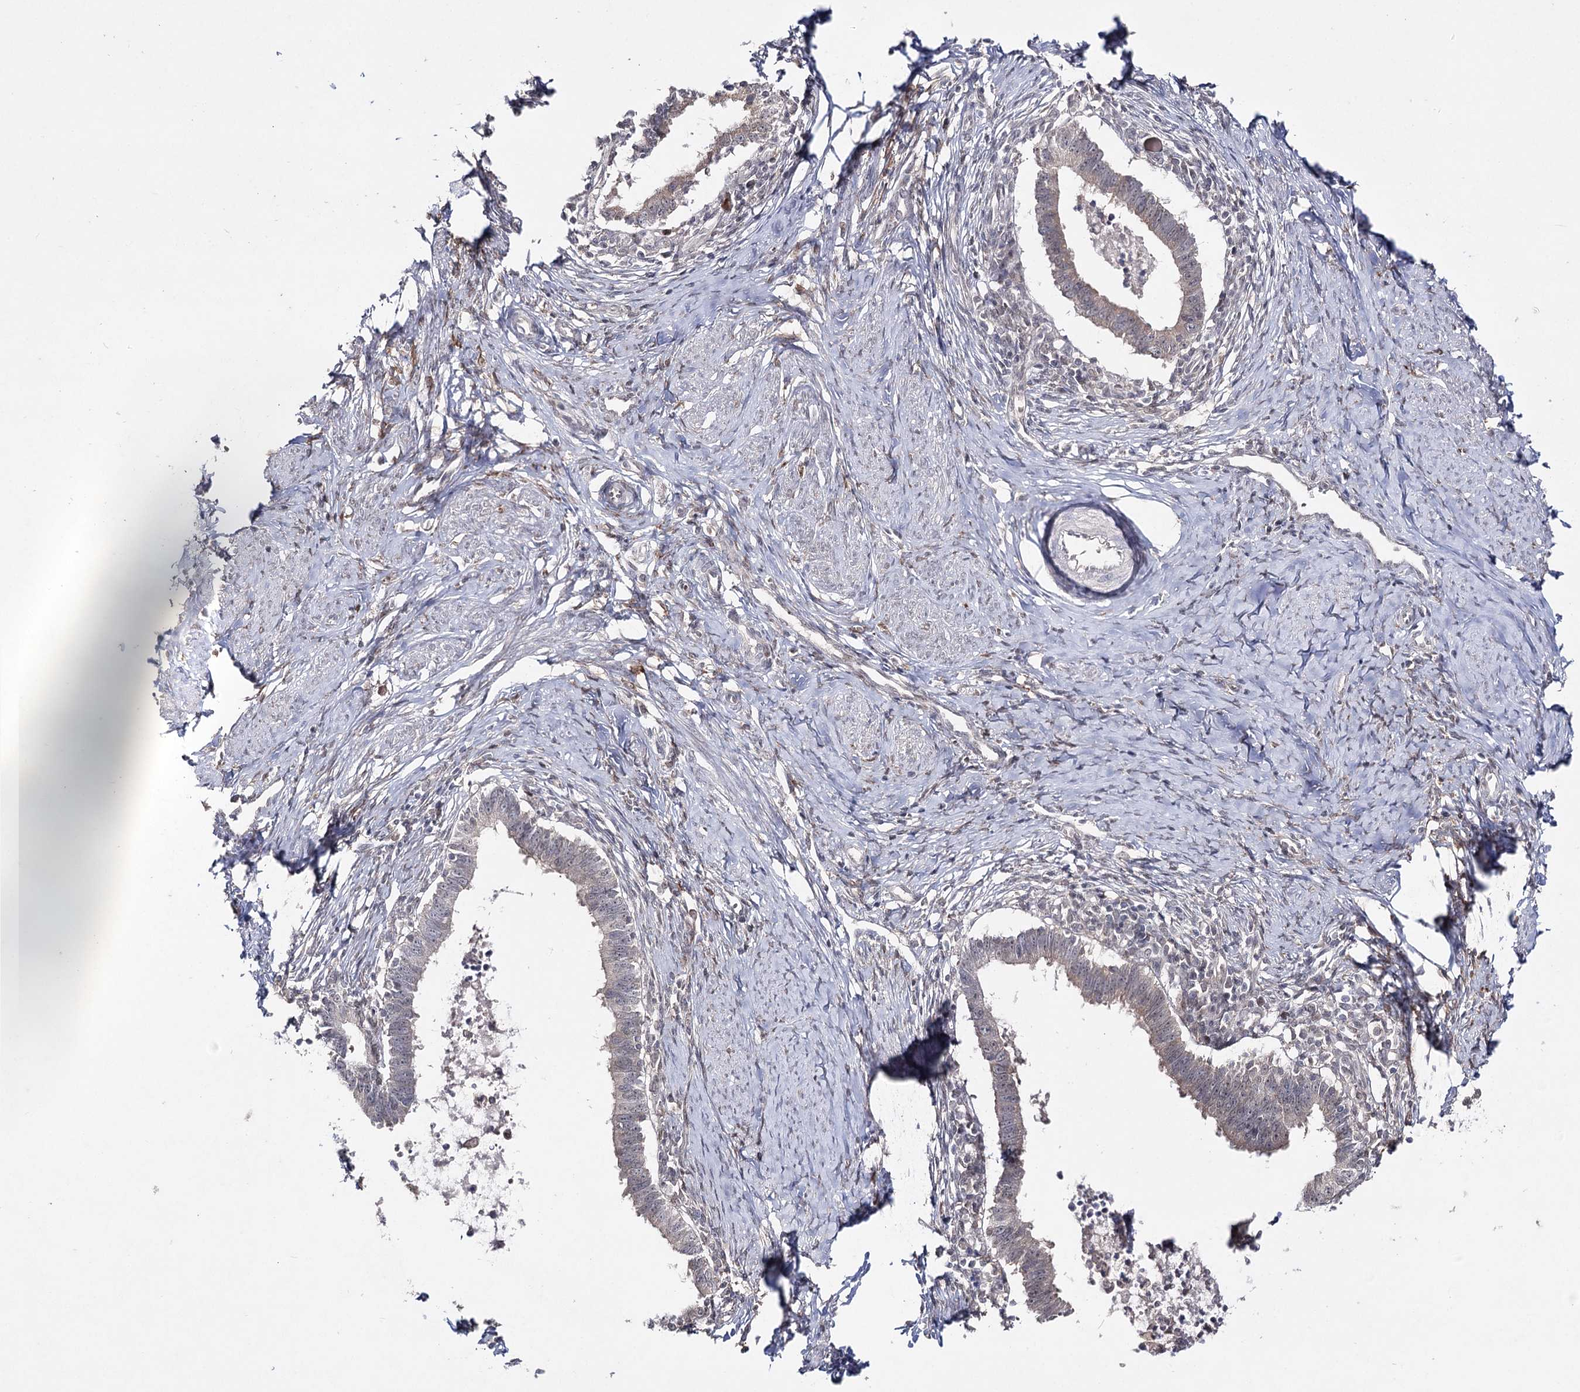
{"staining": {"intensity": "negative", "quantity": "none", "location": "none"}, "tissue": "cervical cancer", "cell_type": "Tumor cells", "image_type": "cancer", "snomed": [{"axis": "morphology", "description": "Adenocarcinoma, NOS"}, {"axis": "topography", "description": "Cervix"}], "caption": "There is no significant staining in tumor cells of adenocarcinoma (cervical).", "gene": "HSD11B2", "patient": {"sex": "female", "age": 36}}